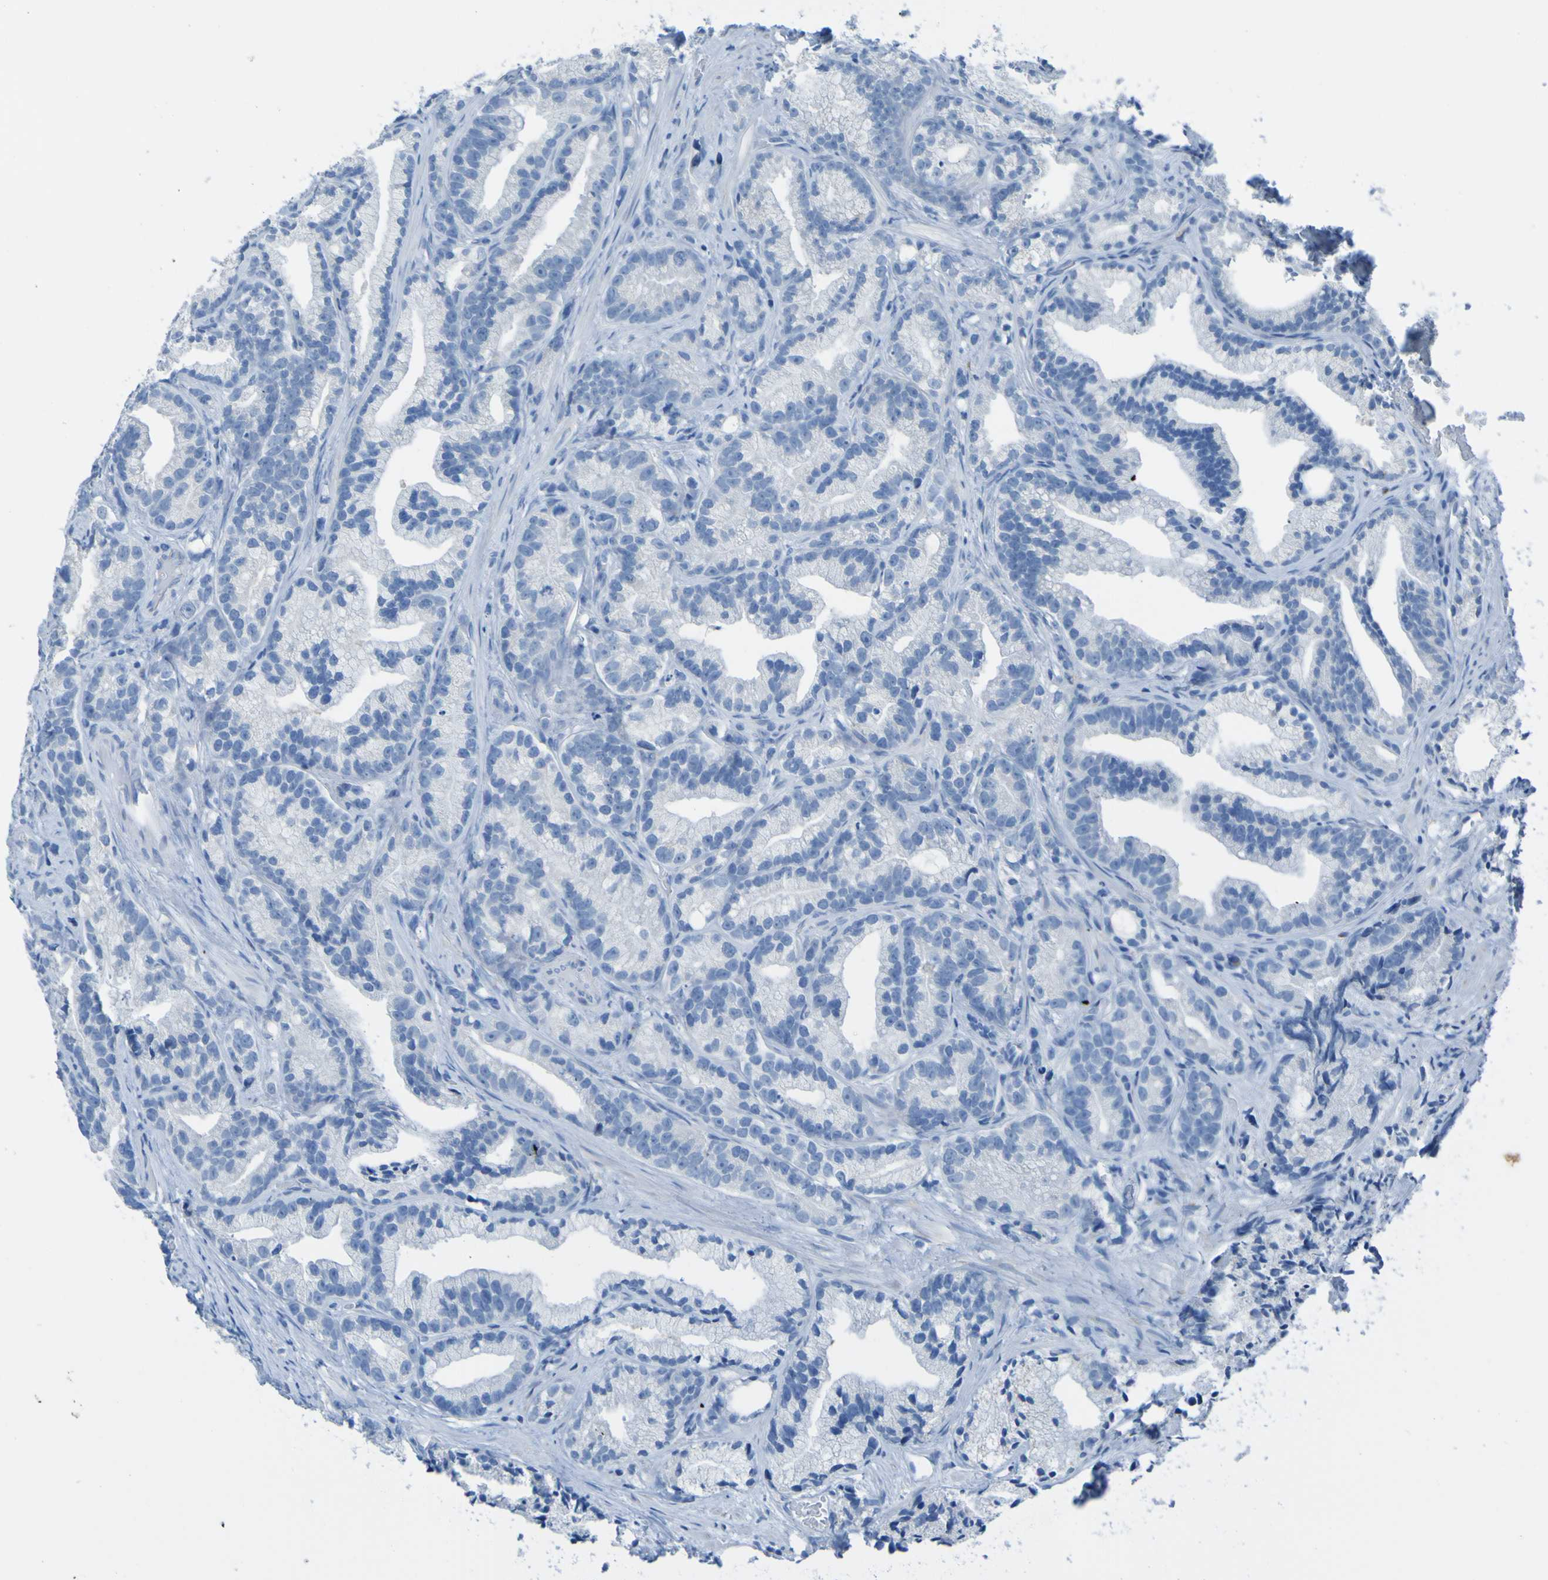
{"staining": {"intensity": "negative", "quantity": "none", "location": "none"}, "tissue": "prostate cancer", "cell_type": "Tumor cells", "image_type": "cancer", "snomed": [{"axis": "morphology", "description": "Adenocarcinoma, Low grade"}, {"axis": "topography", "description": "Prostate"}], "caption": "The micrograph shows no staining of tumor cells in low-grade adenocarcinoma (prostate).", "gene": "ACMSD", "patient": {"sex": "male", "age": 89}}